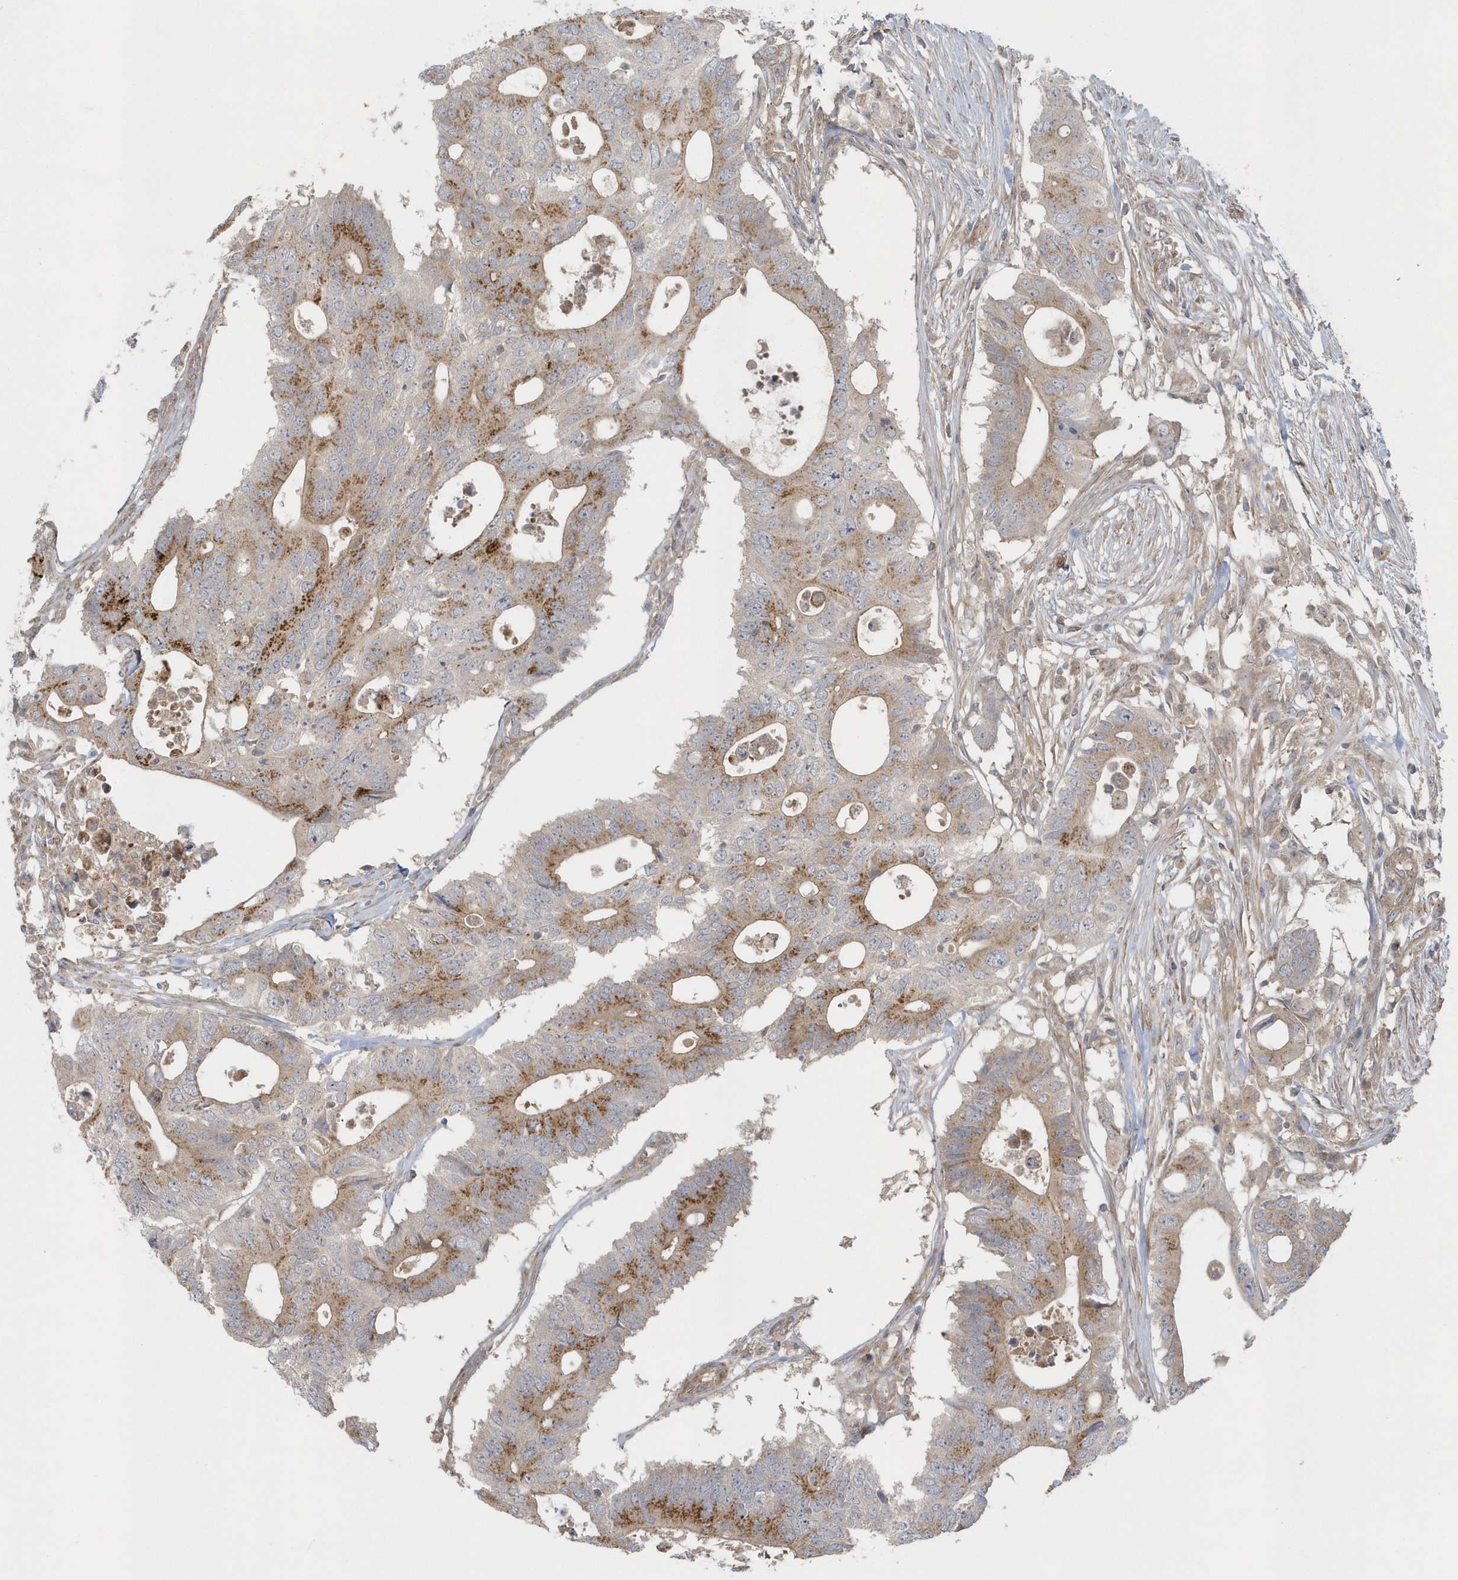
{"staining": {"intensity": "moderate", "quantity": ">75%", "location": "cytoplasmic/membranous"}, "tissue": "colorectal cancer", "cell_type": "Tumor cells", "image_type": "cancer", "snomed": [{"axis": "morphology", "description": "Adenocarcinoma, NOS"}, {"axis": "topography", "description": "Colon"}], "caption": "Moderate cytoplasmic/membranous staining for a protein is present in approximately >75% of tumor cells of colorectal cancer using immunohistochemistry (IHC).", "gene": "ACTR1A", "patient": {"sex": "male", "age": 71}}